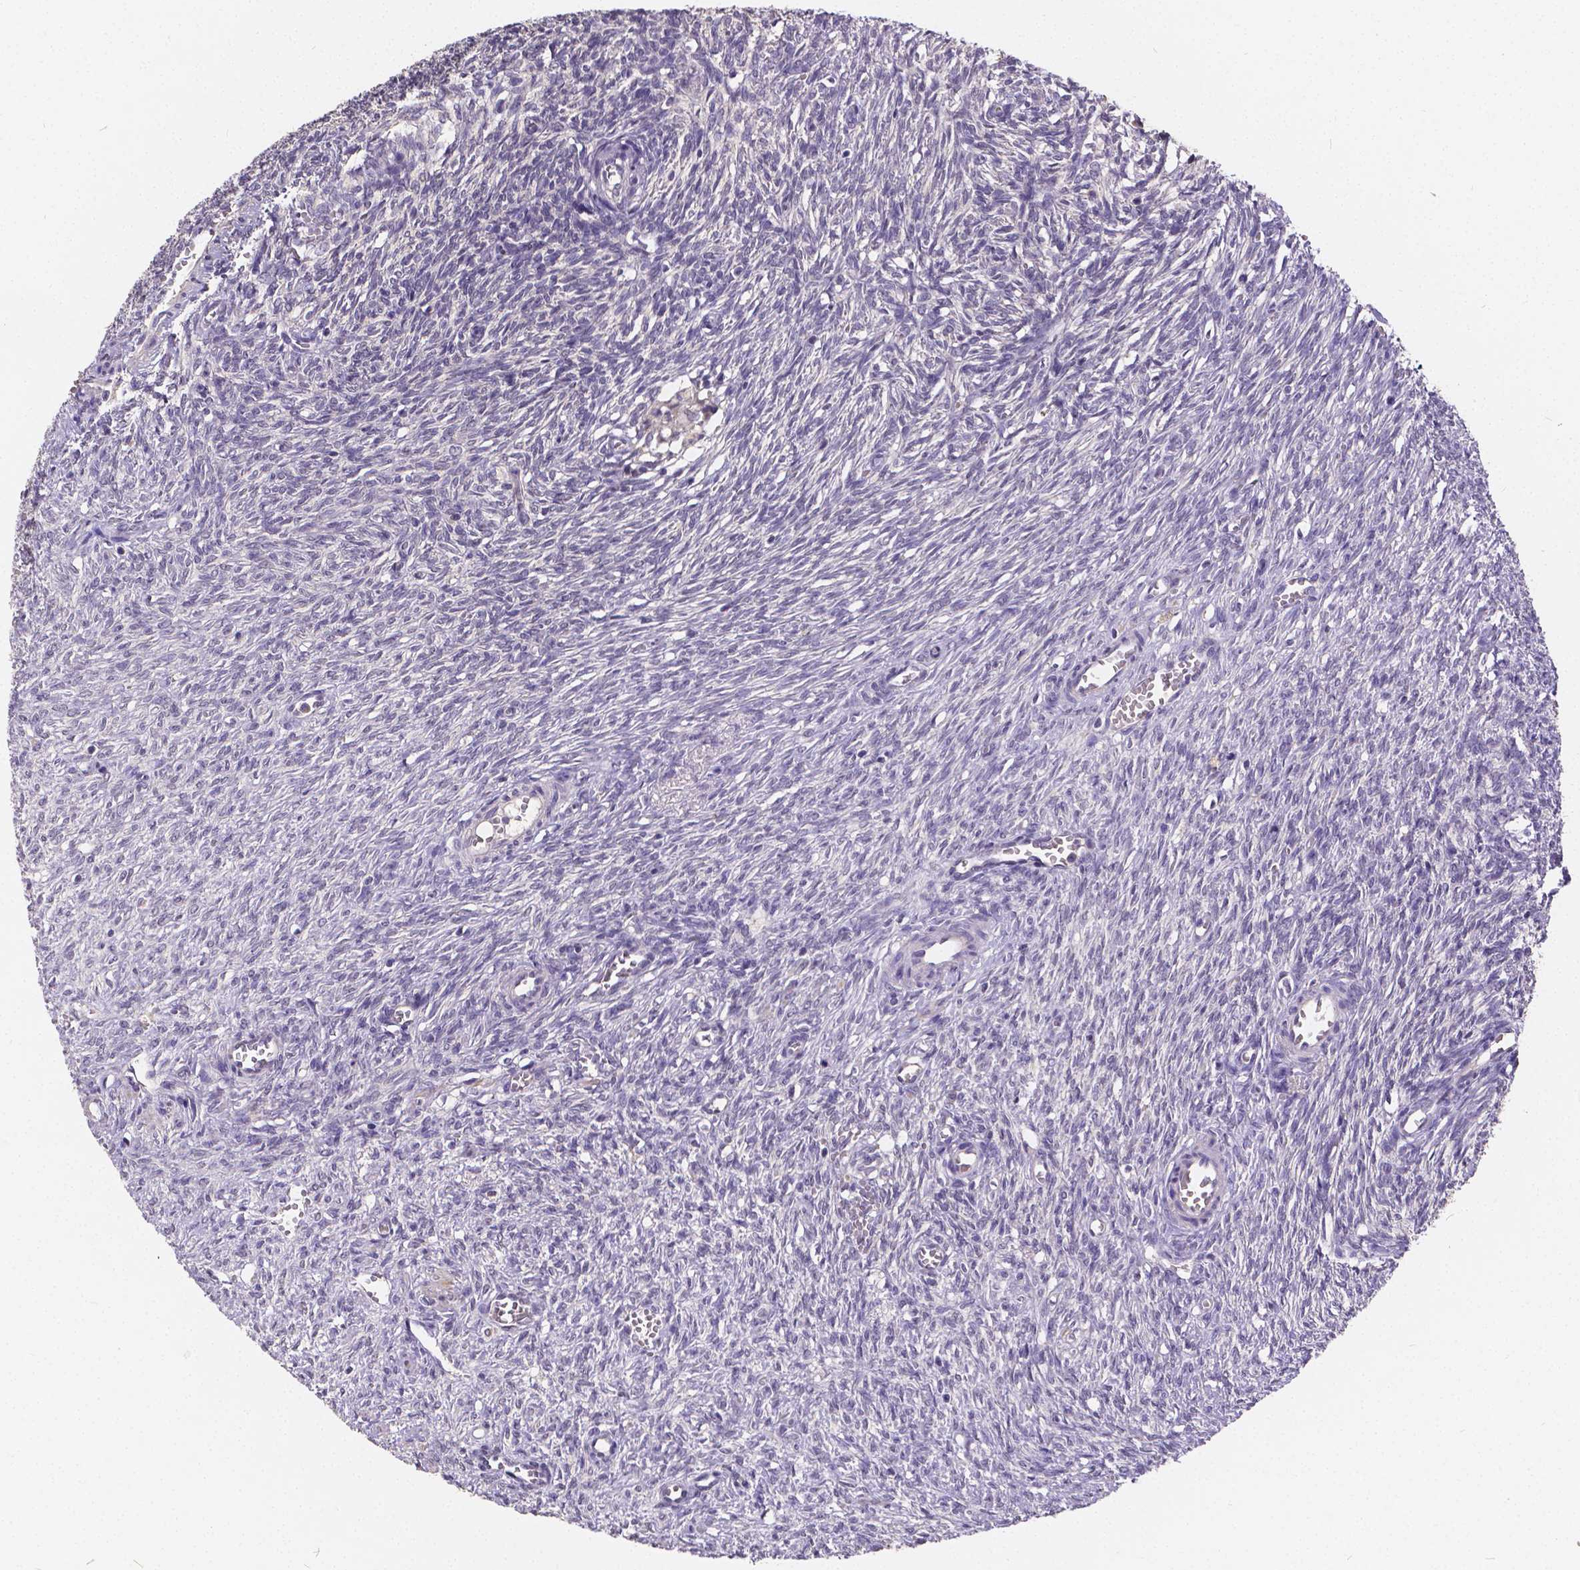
{"staining": {"intensity": "negative", "quantity": "none", "location": "none"}, "tissue": "ovary", "cell_type": "Ovarian stroma cells", "image_type": "normal", "snomed": [{"axis": "morphology", "description": "Normal tissue, NOS"}, {"axis": "topography", "description": "Ovary"}], "caption": "This micrograph is of normal ovary stained with IHC to label a protein in brown with the nuclei are counter-stained blue. There is no expression in ovarian stroma cells.", "gene": "CTNNA2", "patient": {"sex": "female", "age": 46}}